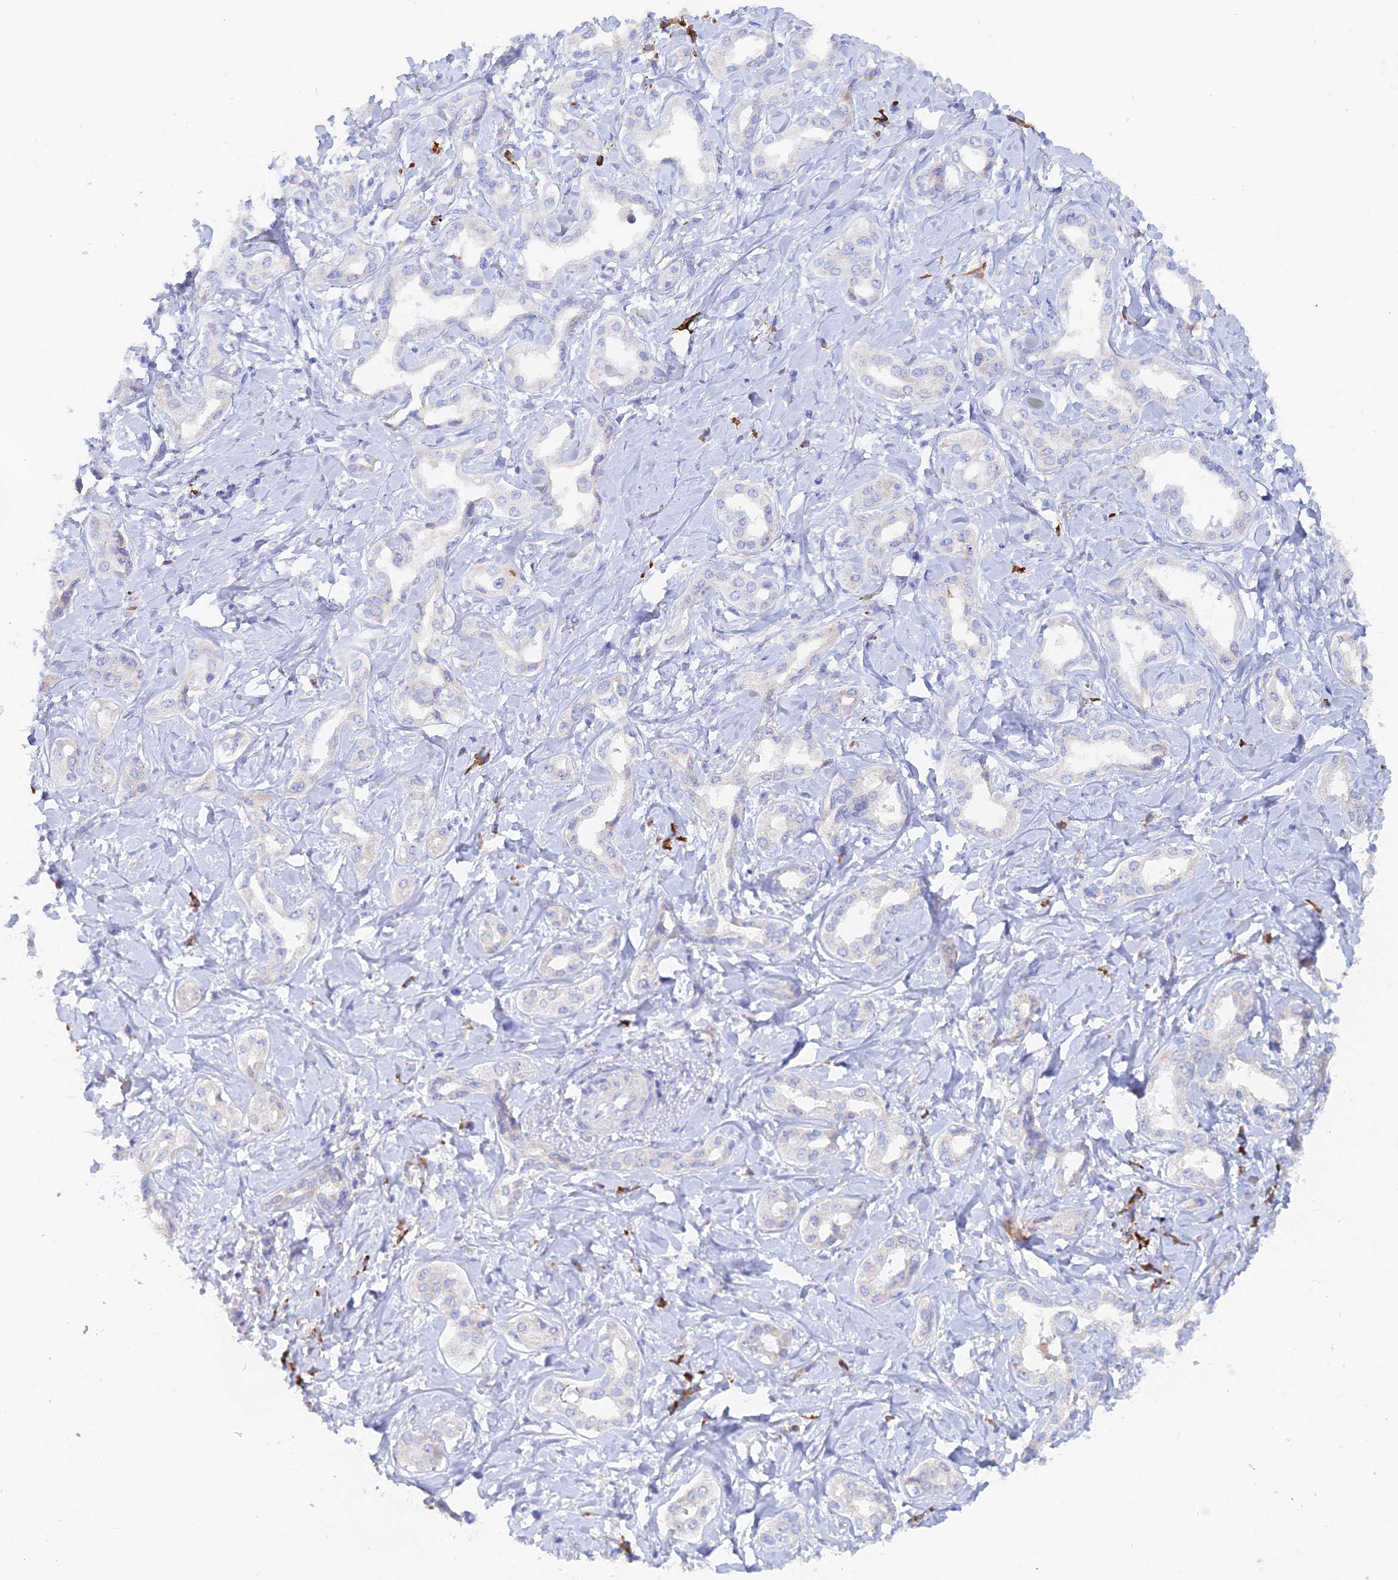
{"staining": {"intensity": "negative", "quantity": "none", "location": "none"}, "tissue": "liver cancer", "cell_type": "Tumor cells", "image_type": "cancer", "snomed": [{"axis": "morphology", "description": "Cholangiocarcinoma"}, {"axis": "topography", "description": "Liver"}], "caption": "Immunohistochemical staining of liver cancer (cholangiocarcinoma) demonstrates no significant staining in tumor cells. (IHC, brightfield microscopy, high magnification).", "gene": "WDR35", "patient": {"sex": "female", "age": 77}}